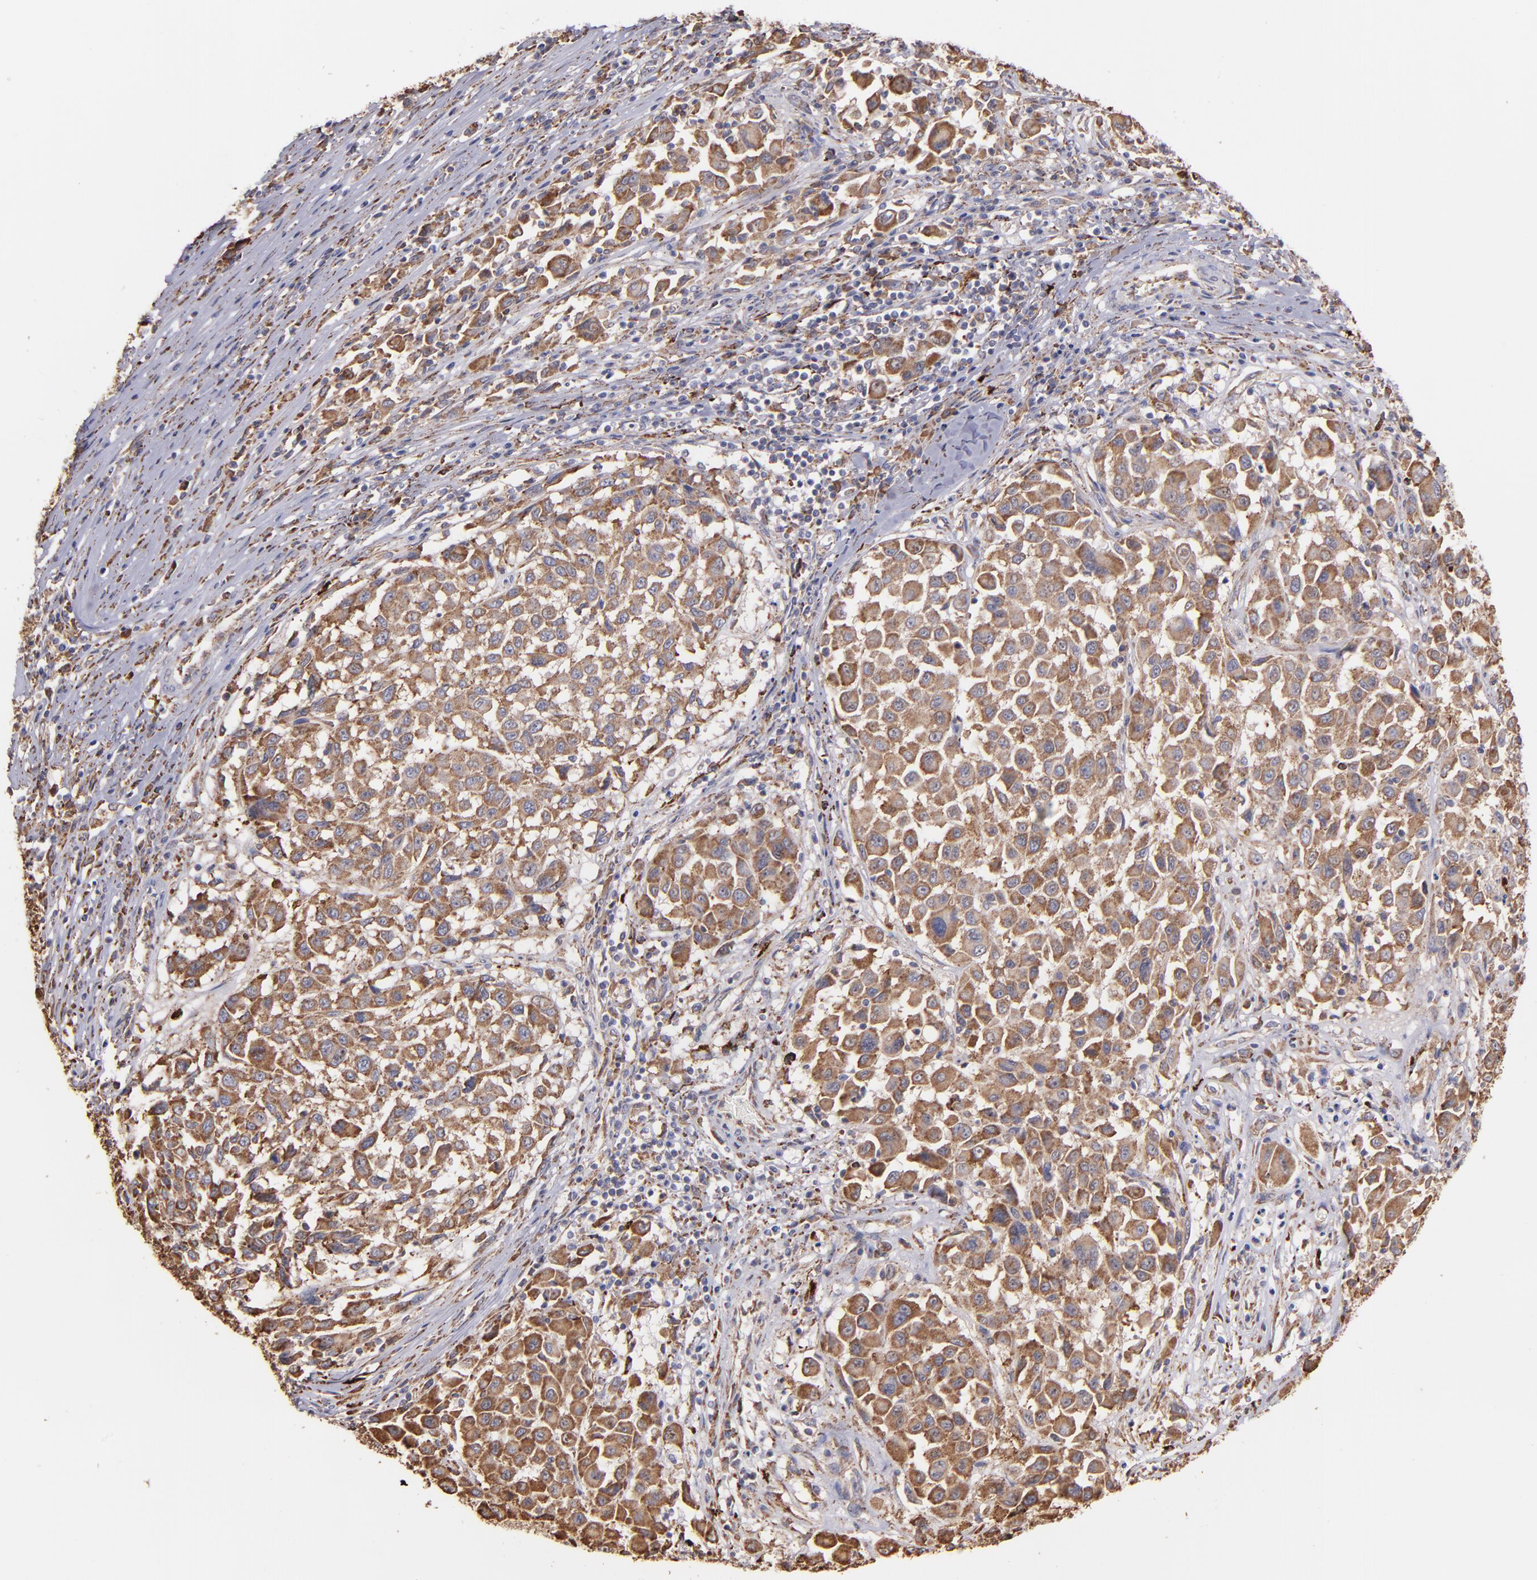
{"staining": {"intensity": "weak", "quantity": ">75%", "location": "cytoplasmic/membranous"}, "tissue": "melanoma", "cell_type": "Tumor cells", "image_type": "cancer", "snomed": [{"axis": "morphology", "description": "Malignant melanoma, Metastatic site"}, {"axis": "topography", "description": "Lymph node"}], "caption": "Immunohistochemical staining of melanoma demonstrates low levels of weak cytoplasmic/membranous protein positivity in approximately >75% of tumor cells. Nuclei are stained in blue.", "gene": "MAOB", "patient": {"sex": "male", "age": 61}}